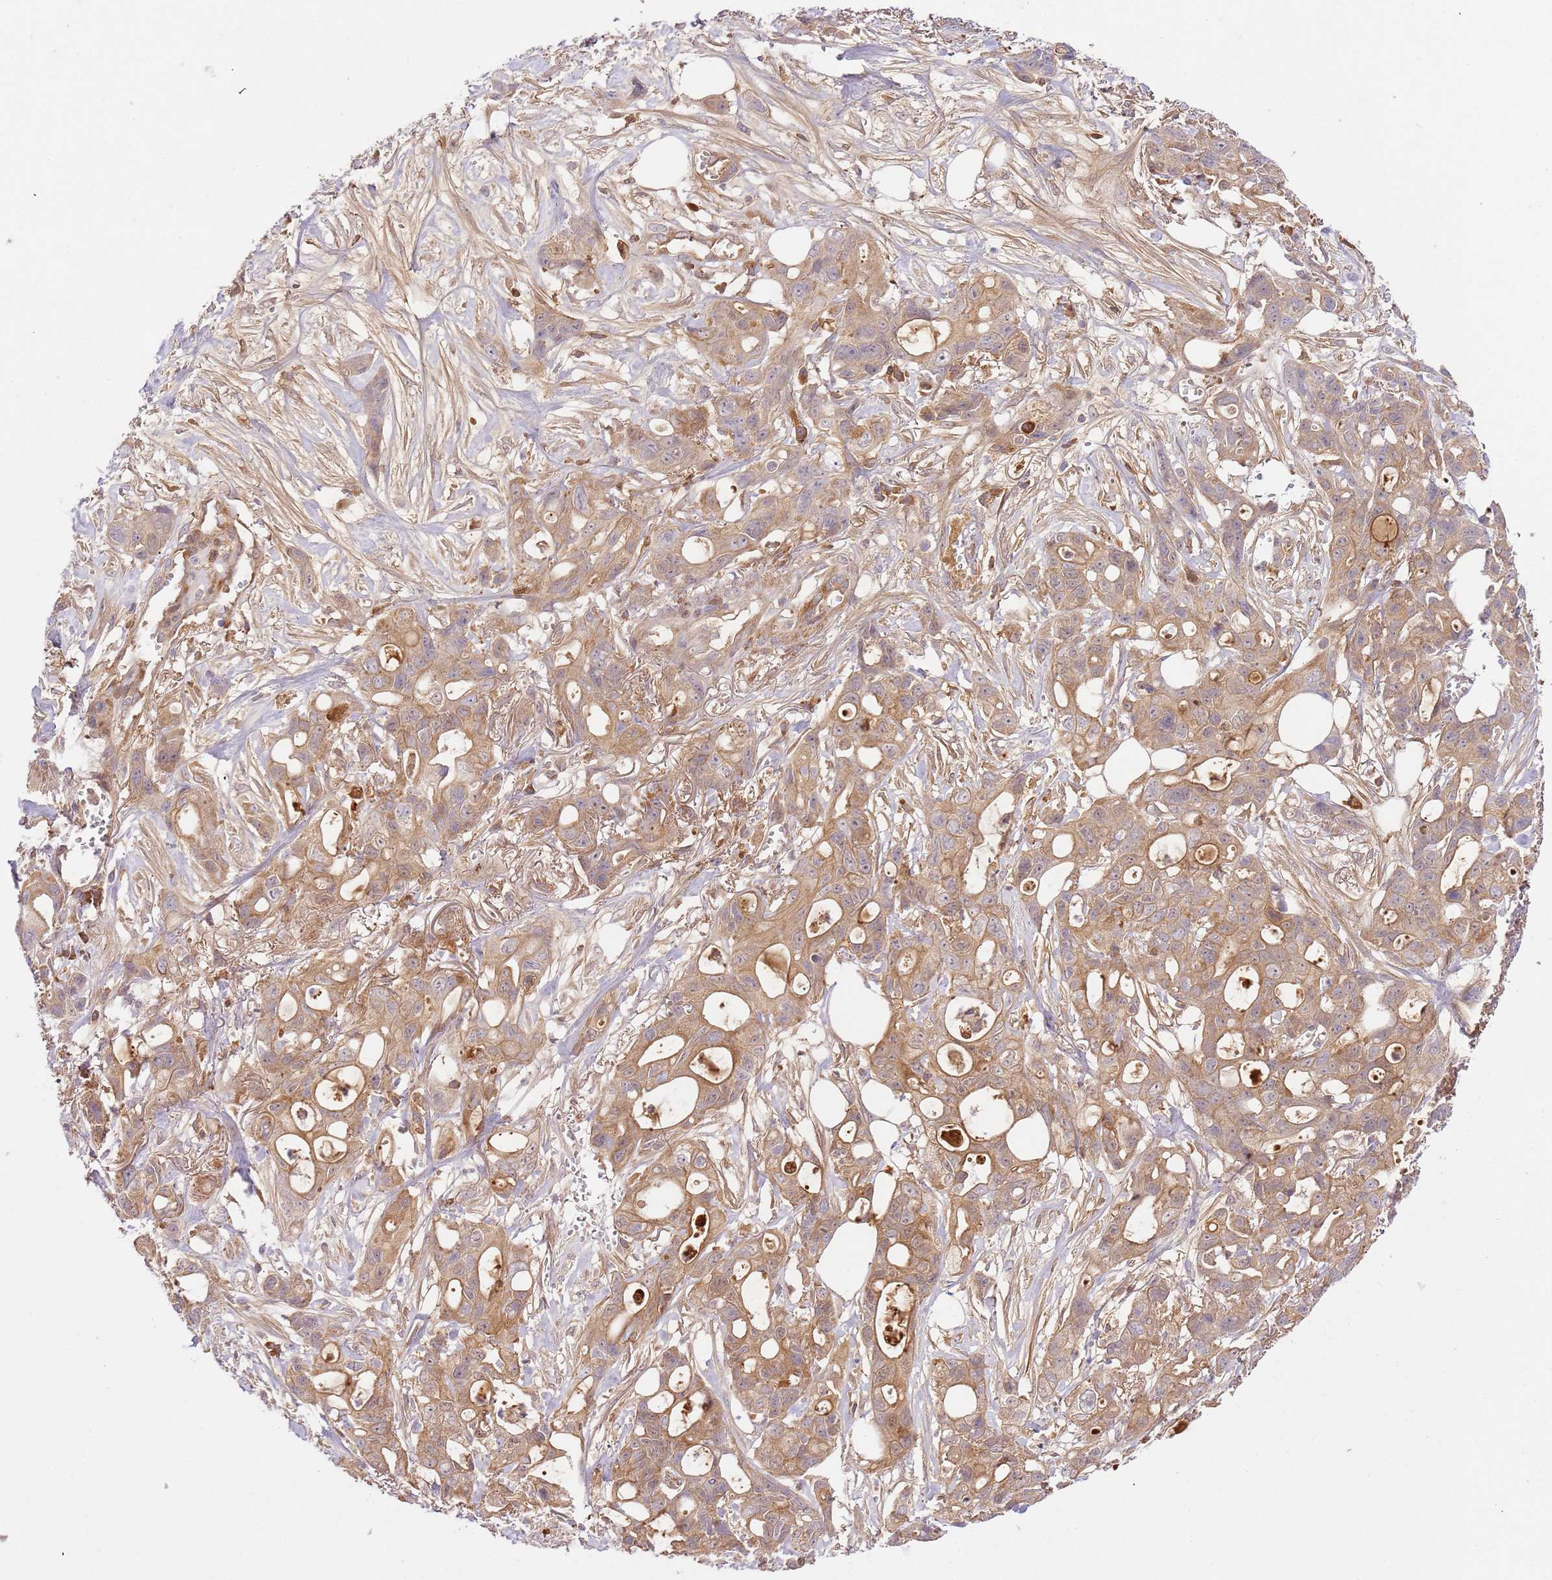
{"staining": {"intensity": "moderate", "quantity": ">75%", "location": "cytoplasmic/membranous"}, "tissue": "ovarian cancer", "cell_type": "Tumor cells", "image_type": "cancer", "snomed": [{"axis": "morphology", "description": "Cystadenocarcinoma, mucinous, NOS"}, {"axis": "topography", "description": "Ovary"}], "caption": "Protein expression analysis of ovarian cancer (mucinous cystadenocarcinoma) demonstrates moderate cytoplasmic/membranous positivity in about >75% of tumor cells.", "gene": "C8G", "patient": {"sex": "female", "age": 70}}